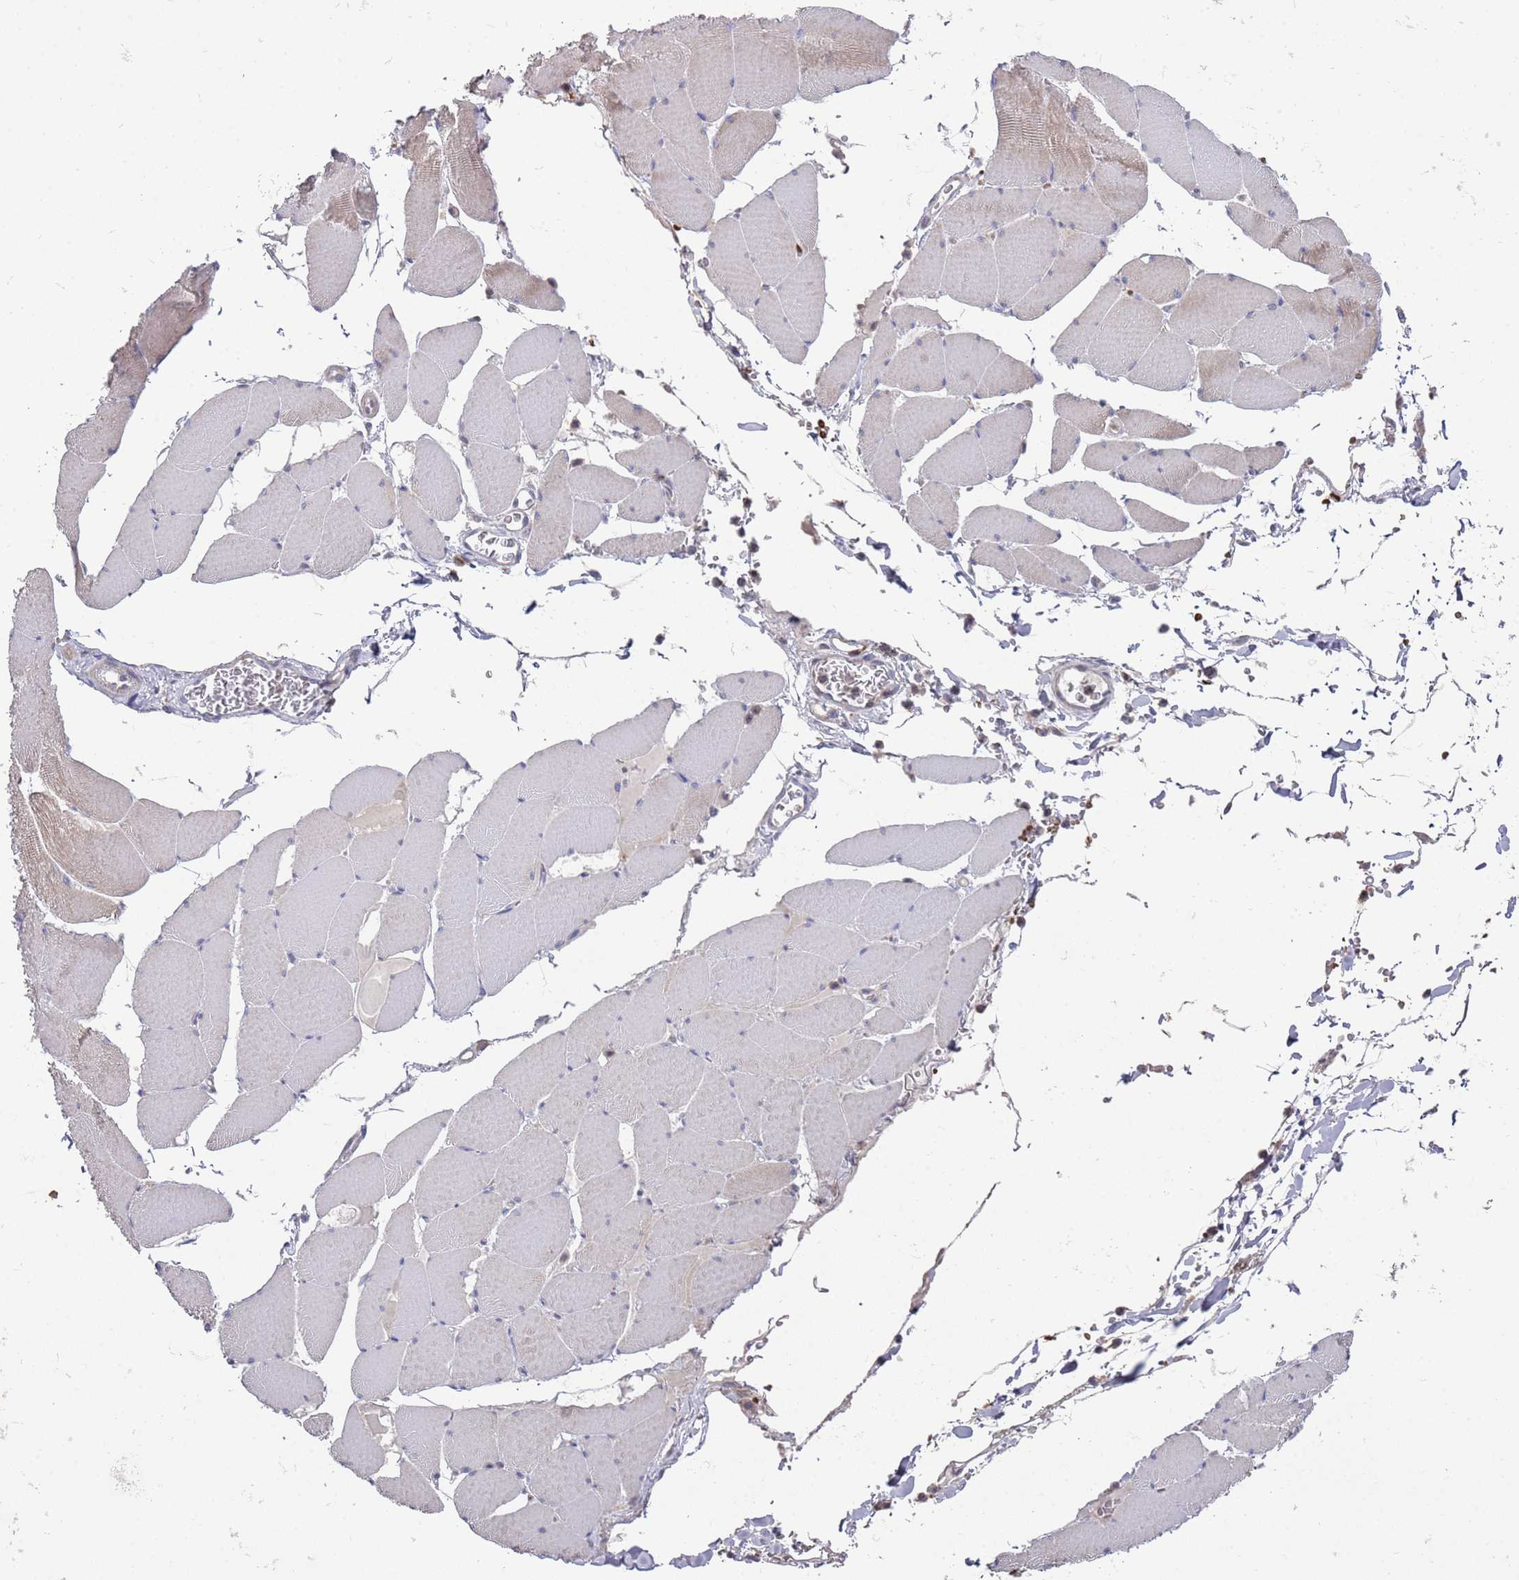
{"staining": {"intensity": "weak", "quantity": "<25%", "location": "cytoplasmic/membranous"}, "tissue": "skeletal muscle", "cell_type": "Myocytes", "image_type": "normal", "snomed": [{"axis": "morphology", "description": "Normal tissue, NOS"}, {"axis": "topography", "description": "Skeletal muscle"}, {"axis": "topography", "description": "Head-Neck"}], "caption": "Photomicrograph shows no protein expression in myocytes of benign skeletal muscle.", "gene": "LACC1", "patient": {"sex": "male", "age": 66}}